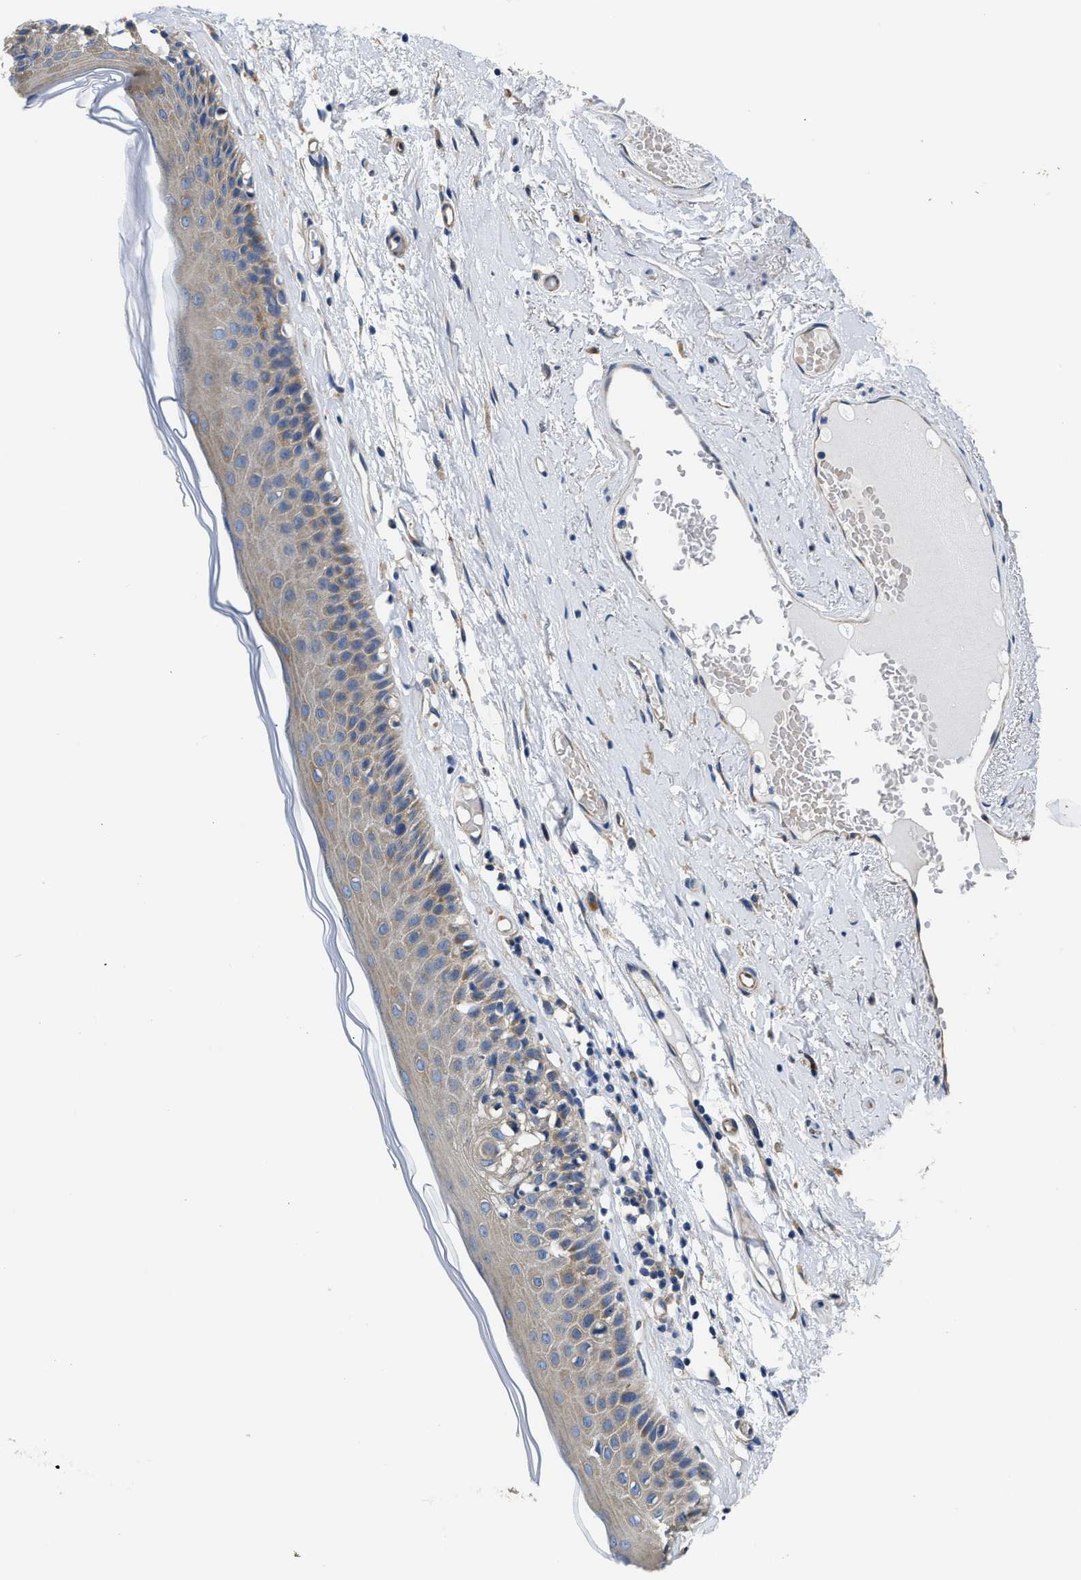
{"staining": {"intensity": "moderate", "quantity": ">75%", "location": "cytoplasmic/membranous"}, "tissue": "skin", "cell_type": "Epidermal cells", "image_type": "normal", "snomed": [{"axis": "morphology", "description": "Normal tissue, NOS"}, {"axis": "topography", "description": "Vulva"}], "caption": "This micrograph exhibits benign skin stained with immunohistochemistry (IHC) to label a protein in brown. The cytoplasmic/membranous of epidermal cells show moderate positivity for the protein. Nuclei are counter-stained blue.", "gene": "CSDE1", "patient": {"sex": "female", "age": 73}}